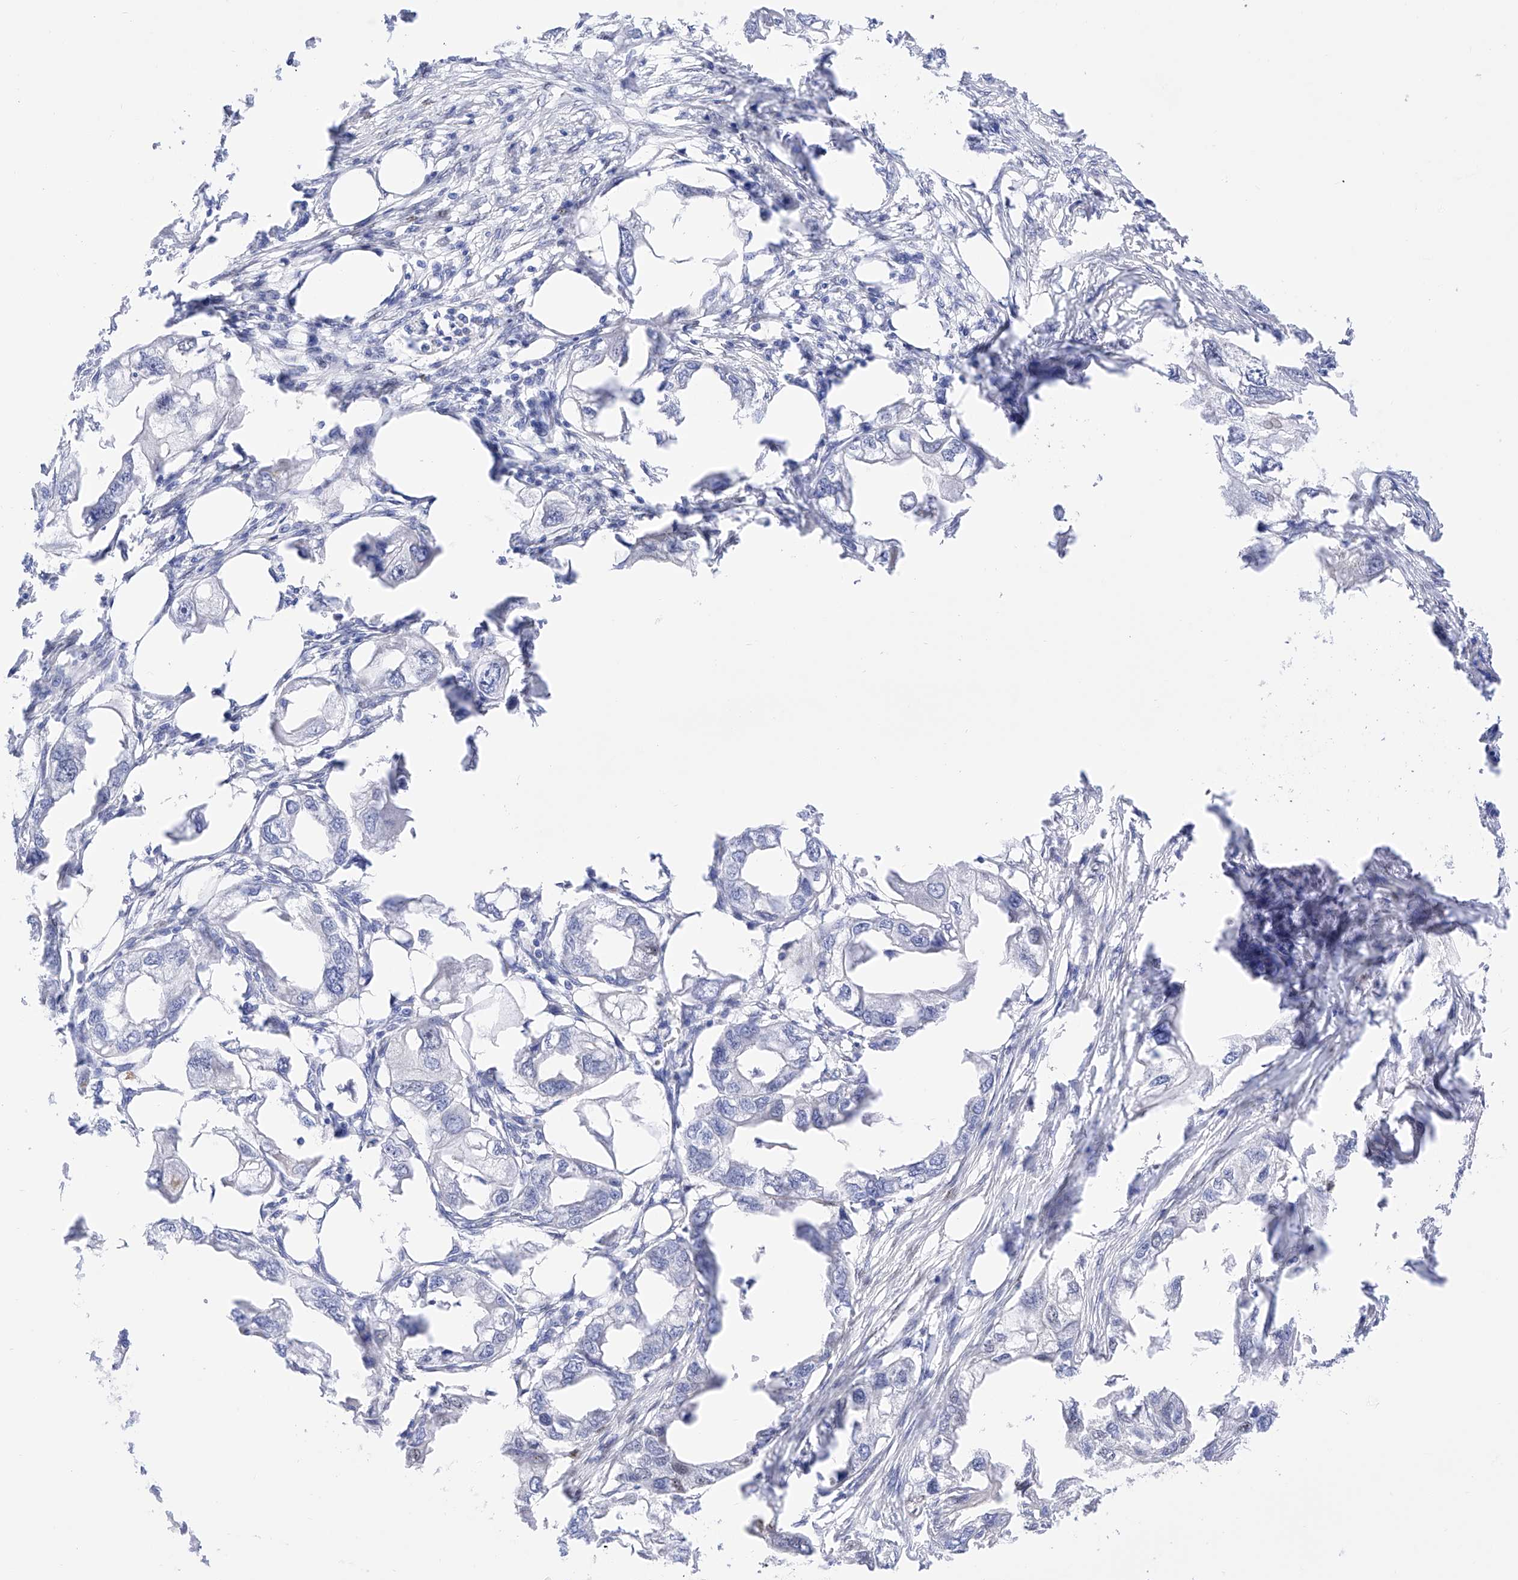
{"staining": {"intensity": "negative", "quantity": "none", "location": "none"}, "tissue": "endometrial cancer", "cell_type": "Tumor cells", "image_type": "cancer", "snomed": [{"axis": "morphology", "description": "Adenocarcinoma, NOS"}, {"axis": "morphology", "description": "Adenocarcinoma, metastatic, NOS"}, {"axis": "topography", "description": "Adipose tissue"}, {"axis": "topography", "description": "Endometrium"}], "caption": "A micrograph of human endometrial cancer is negative for staining in tumor cells.", "gene": "TRPC7", "patient": {"sex": "female", "age": 67}}